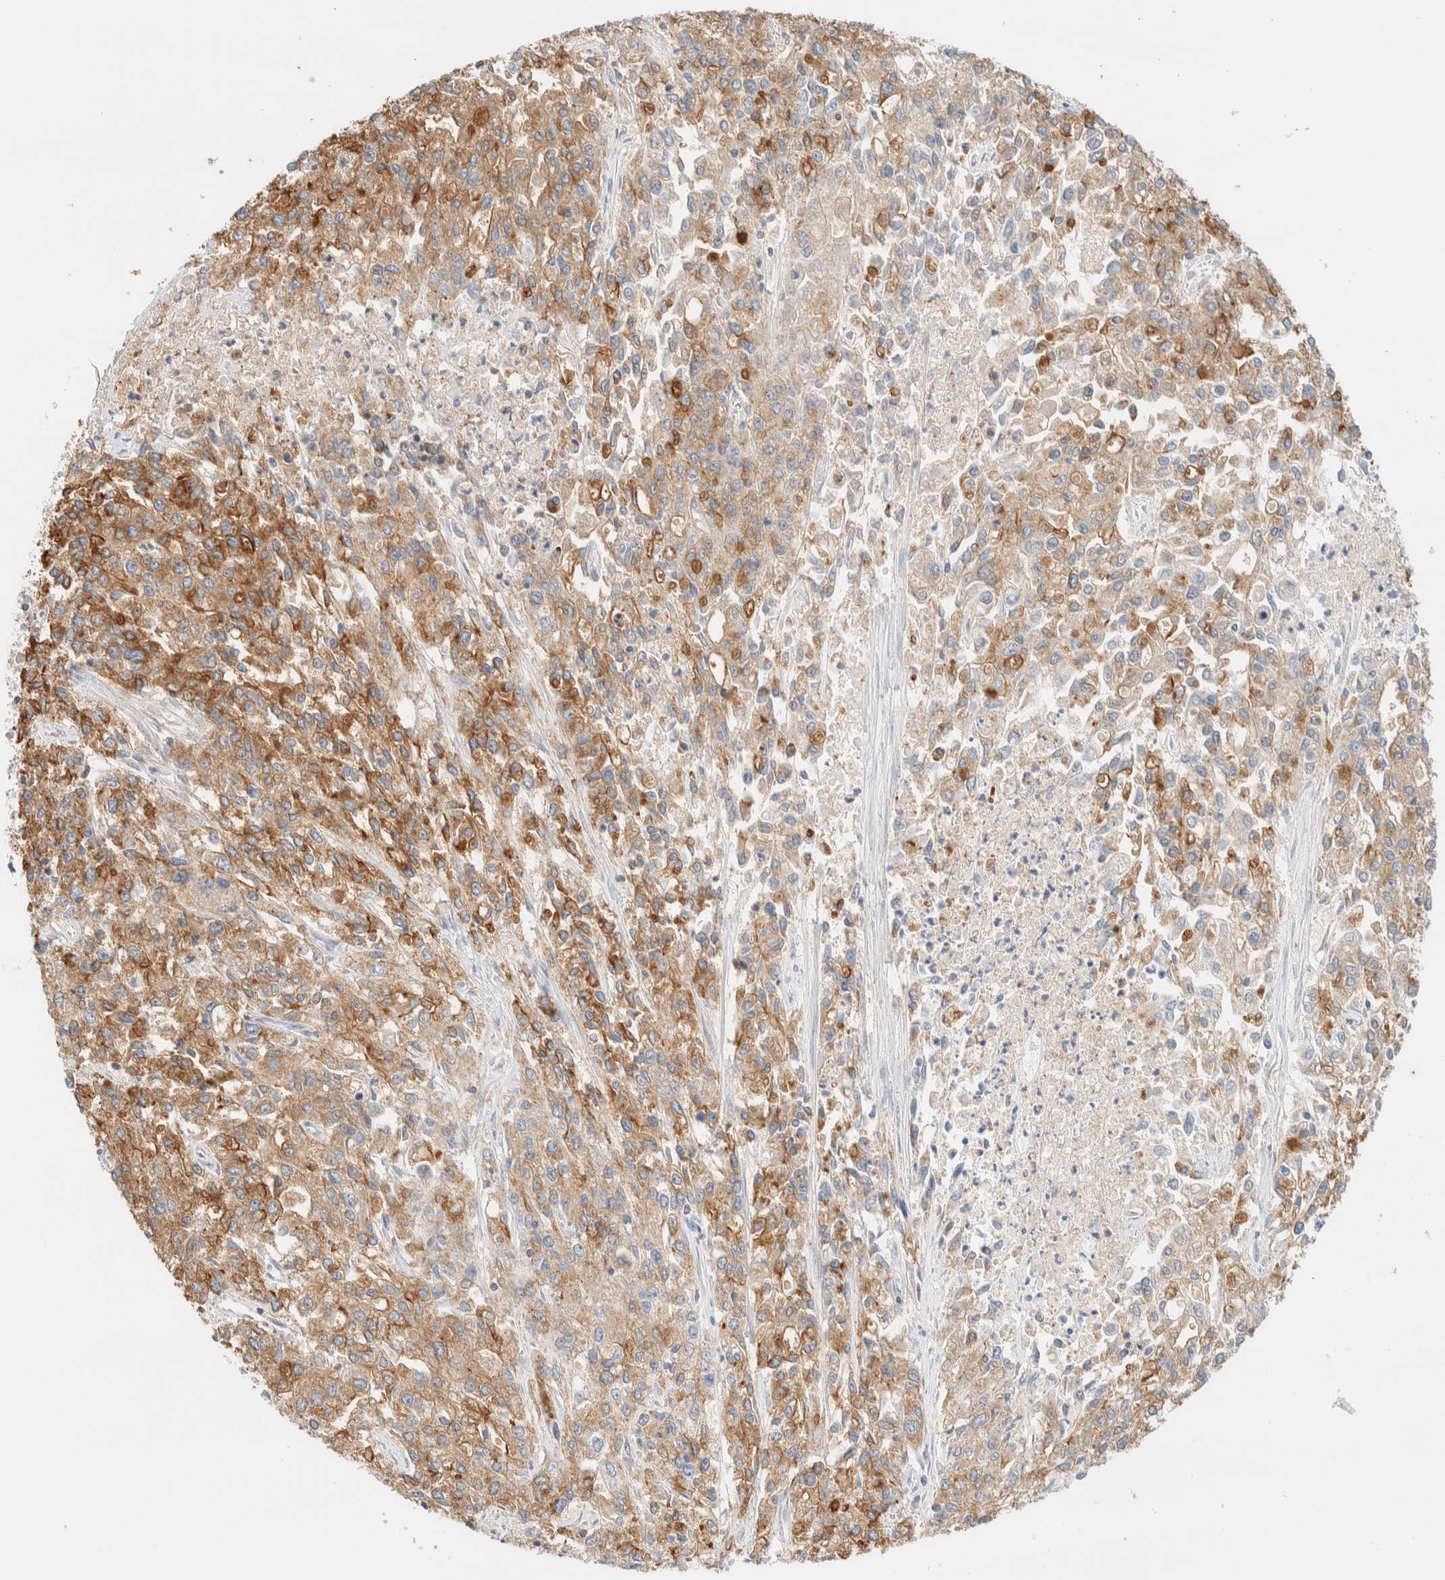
{"staining": {"intensity": "moderate", "quantity": ">75%", "location": "cytoplasmic/membranous"}, "tissue": "endometrial cancer", "cell_type": "Tumor cells", "image_type": "cancer", "snomed": [{"axis": "morphology", "description": "Adenocarcinoma, NOS"}, {"axis": "topography", "description": "Endometrium"}], "caption": "The image shows a brown stain indicating the presence of a protein in the cytoplasmic/membranous of tumor cells in adenocarcinoma (endometrial).", "gene": "TBC1D8B", "patient": {"sex": "female", "age": 49}}